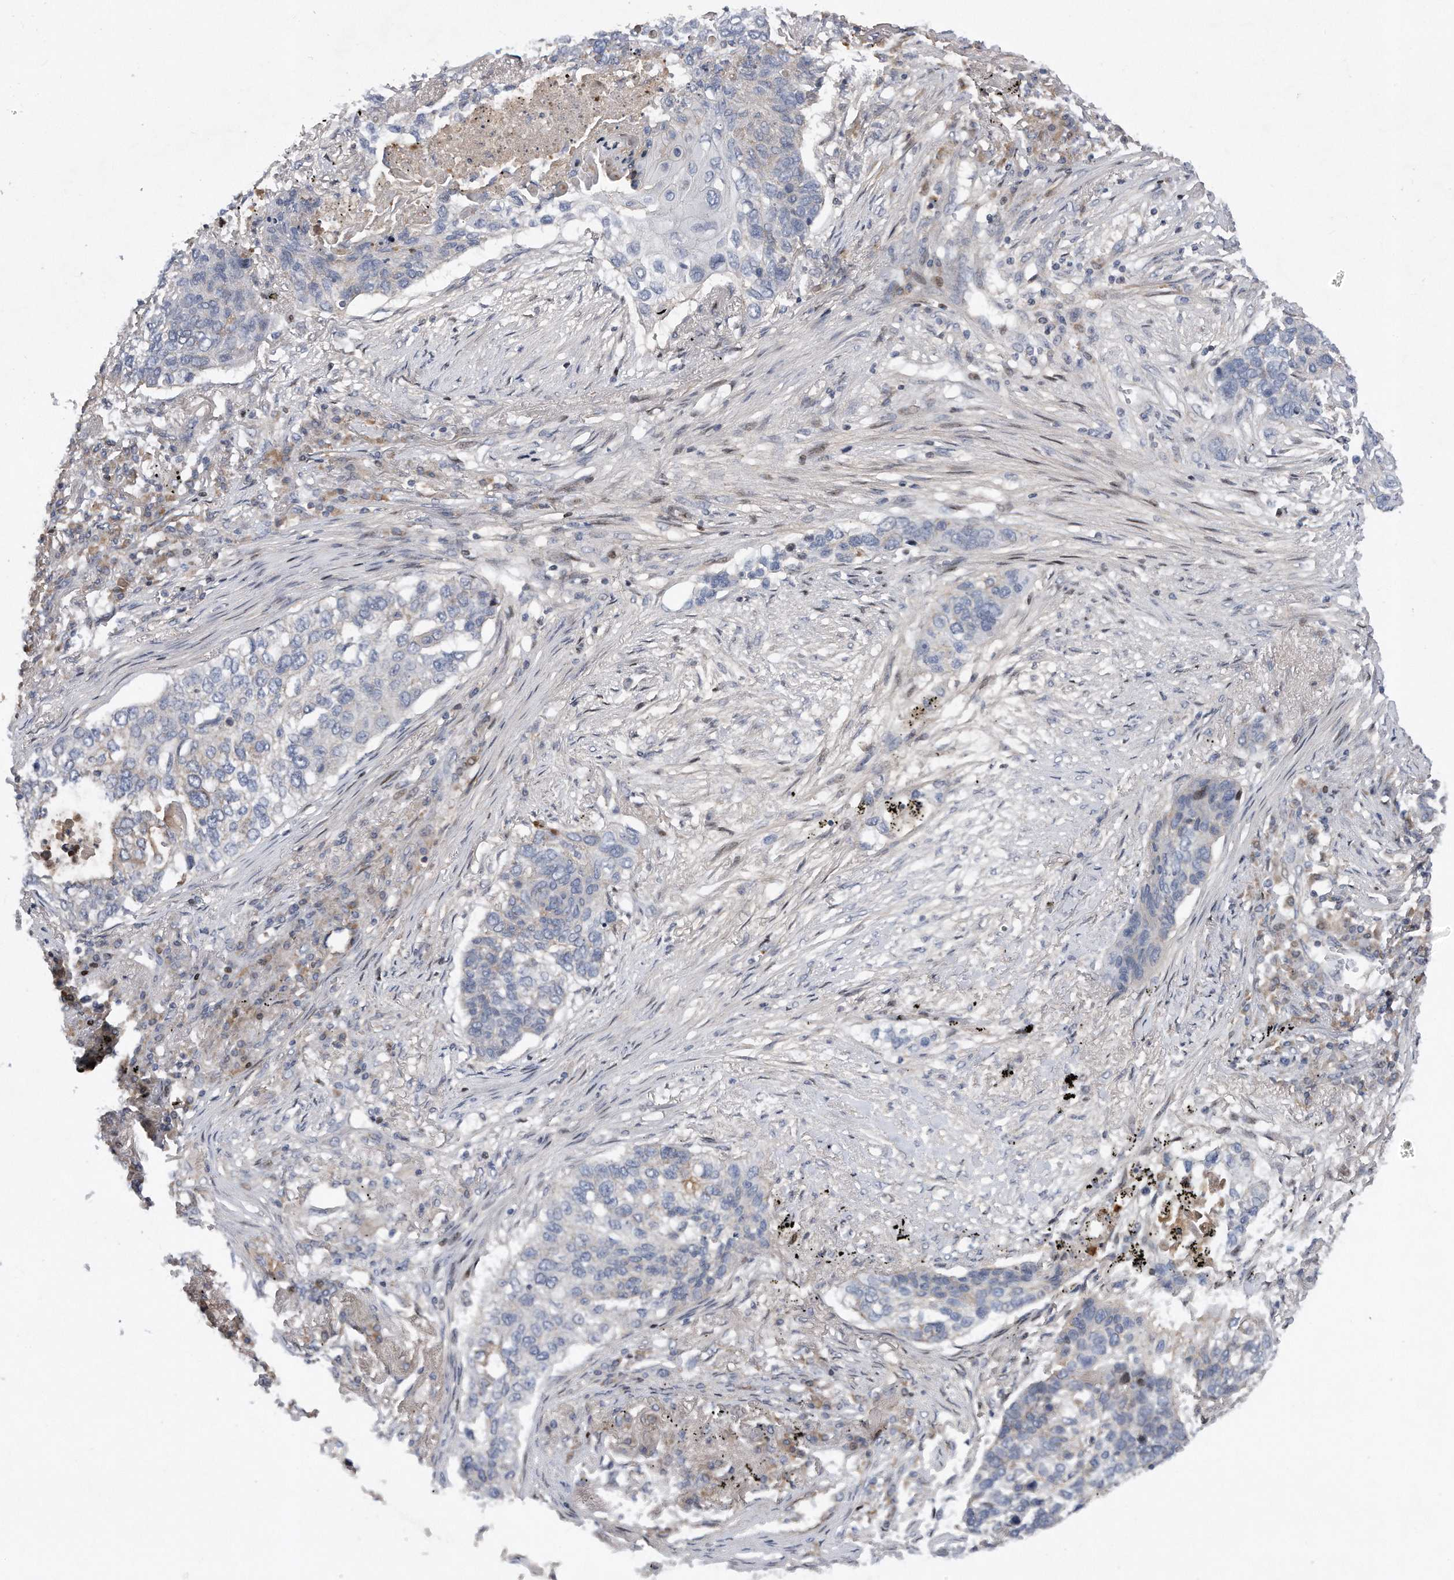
{"staining": {"intensity": "negative", "quantity": "none", "location": "none"}, "tissue": "lung cancer", "cell_type": "Tumor cells", "image_type": "cancer", "snomed": [{"axis": "morphology", "description": "Squamous cell carcinoma, NOS"}, {"axis": "topography", "description": "Lung"}], "caption": "Lung squamous cell carcinoma was stained to show a protein in brown. There is no significant expression in tumor cells. The staining was performed using DAB (3,3'-diaminobenzidine) to visualize the protein expression in brown, while the nuclei were stained in blue with hematoxylin (Magnification: 20x).", "gene": "CDH12", "patient": {"sex": "female", "age": 63}}